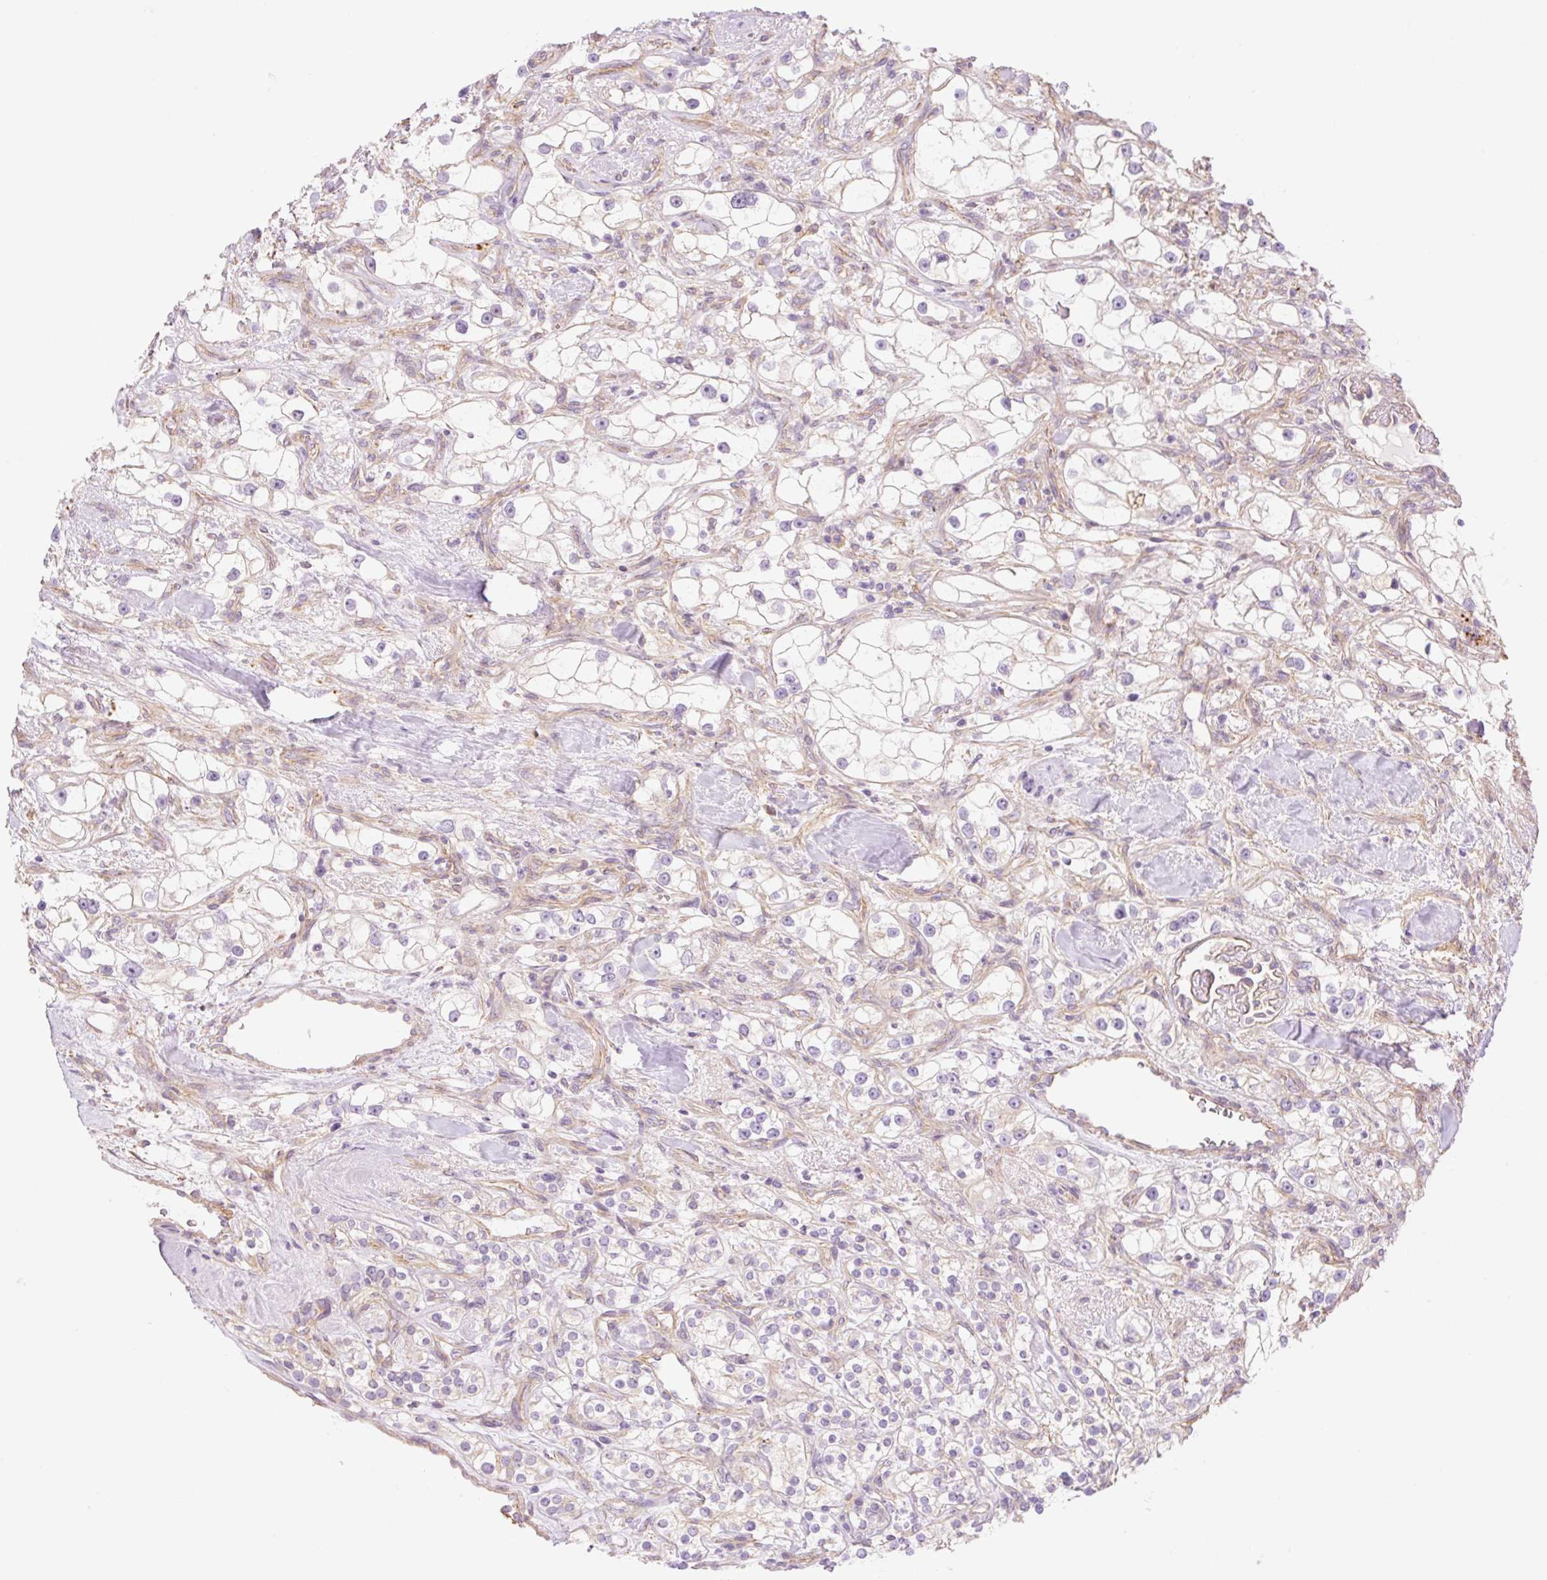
{"staining": {"intensity": "weak", "quantity": "<25%", "location": "cytoplasmic/membranous"}, "tissue": "renal cancer", "cell_type": "Tumor cells", "image_type": "cancer", "snomed": [{"axis": "morphology", "description": "Adenocarcinoma, NOS"}, {"axis": "topography", "description": "Kidney"}], "caption": "There is no significant staining in tumor cells of adenocarcinoma (renal). (DAB immunohistochemistry with hematoxylin counter stain).", "gene": "NLRP5", "patient": {"sex": "male", "age": 77}}